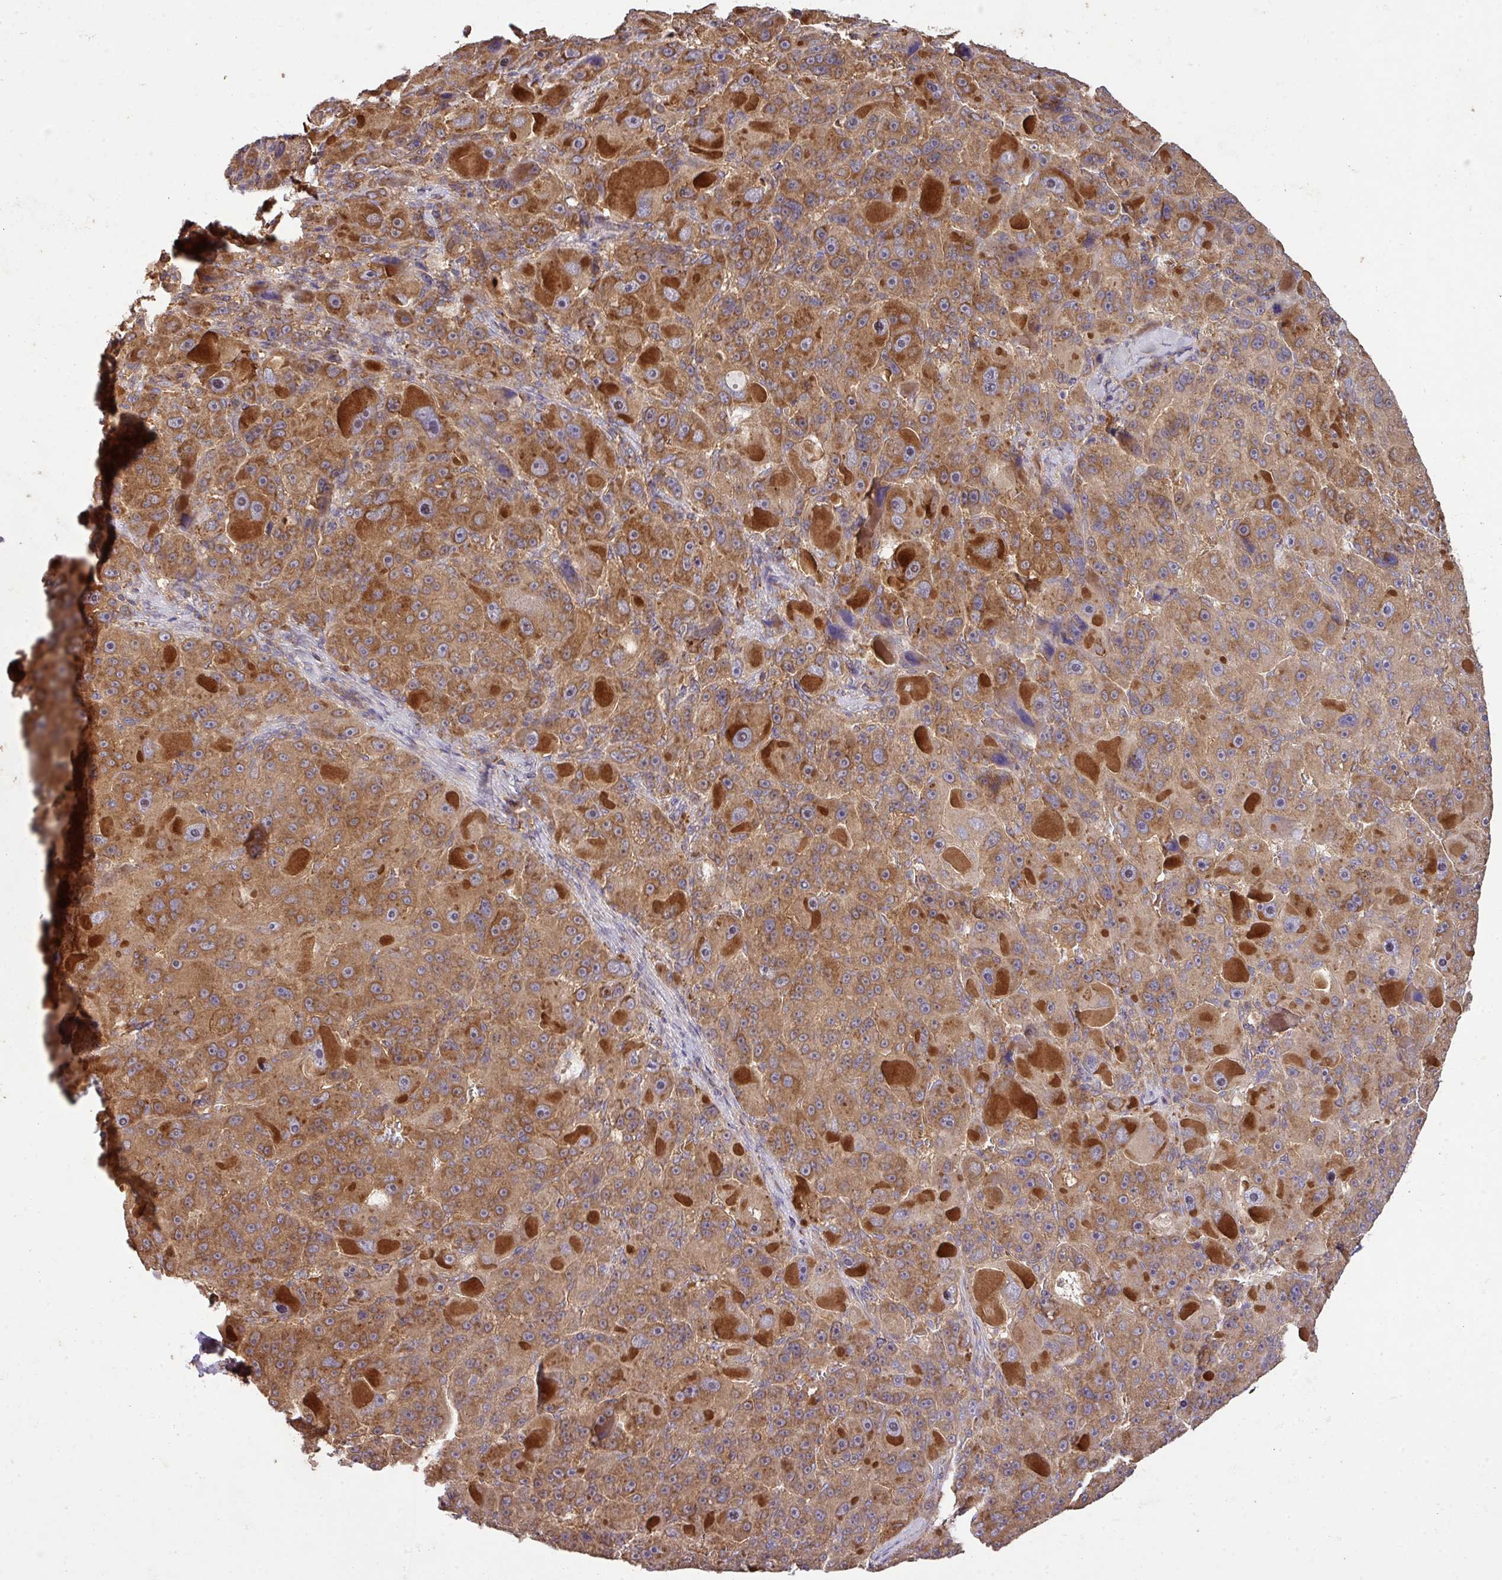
{"staining": {"intensity": "strong", "quantity": ">75%", "location": "cytoplasmic/membranous"}, "tissue": "liver cancer", "cell_type": "Tumor cells", "image_type": "cancer", "snomed": [{"axis": "morphology", "description": "Carcinoma, Hepatocellular, NOS"}, {"axis": "topography", "description": "Liver"}], "caption": "Immunohistochemical staining of liver cancer (hepatocellular carcinoma) reveals high levels of strong cytoplasmic/membranous positivity in about >75% of tumor cells. The staining was performed using DAB, with brown indicating positive protein expression. Nuclei are stained blue with hematoxylin.", "gene": "GSPT1", "patient": {"sex": "male", "age": 76}}